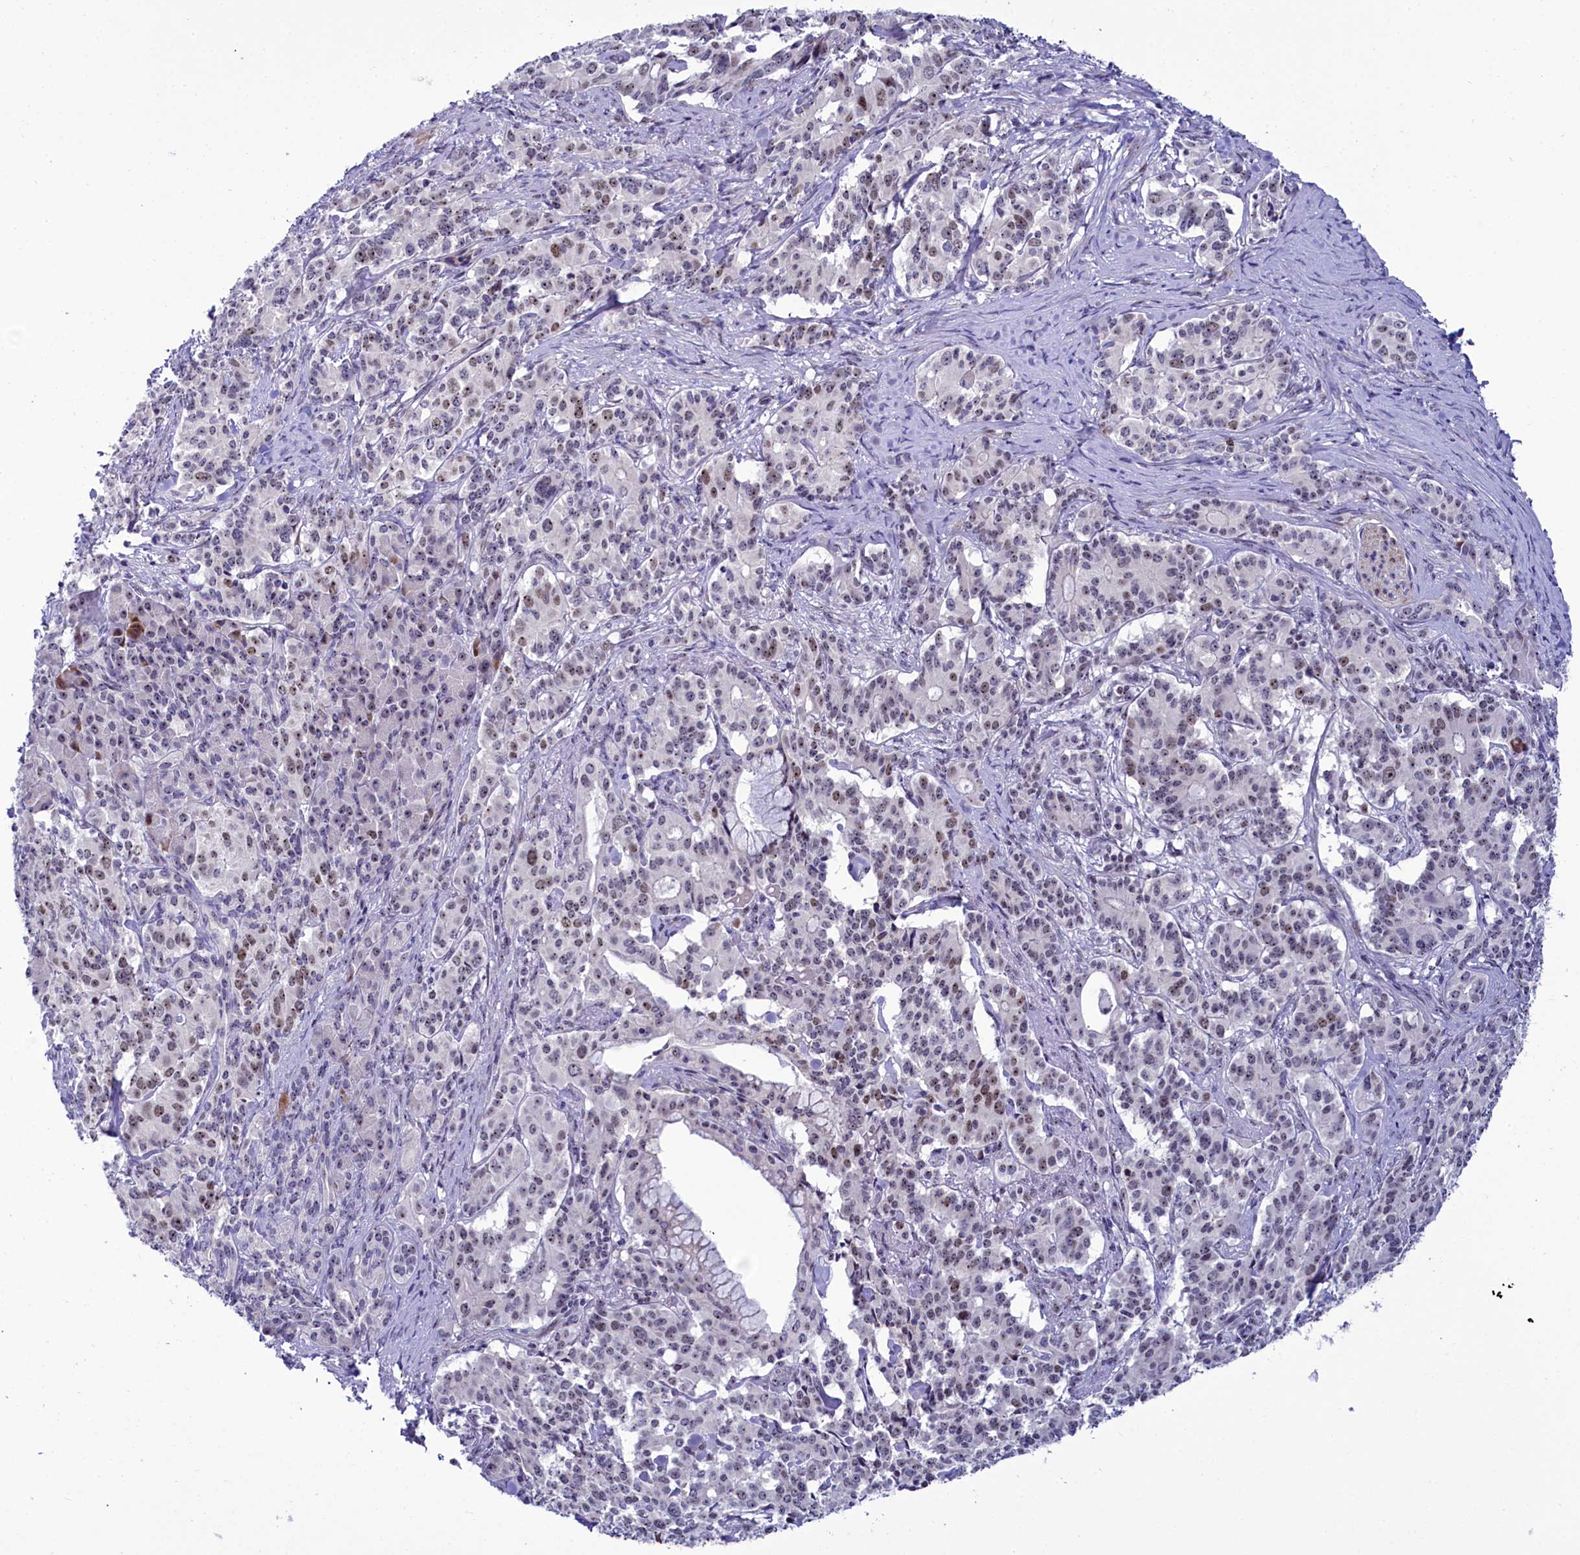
{"staining": {"intensity": "moderate", "quantity": "<25%", "location": "nuclear"}, "tissue": "pancreatic cancer", "cell_type": "Tumor cells", "image_type": "cancer", "snomed": [{"axis": "morphology", "description": "Adenocarcinoma, NOS"}, {"axis": "topography", "description": "Pancreas"}], "caption": "A brown stain shows moderate nuclear staining of a protein in human pancreatic cancer (adenocarcinoma) tumor cells.", "gene": "TCOF1", "patient": {"sex": "female", "age": 74}}